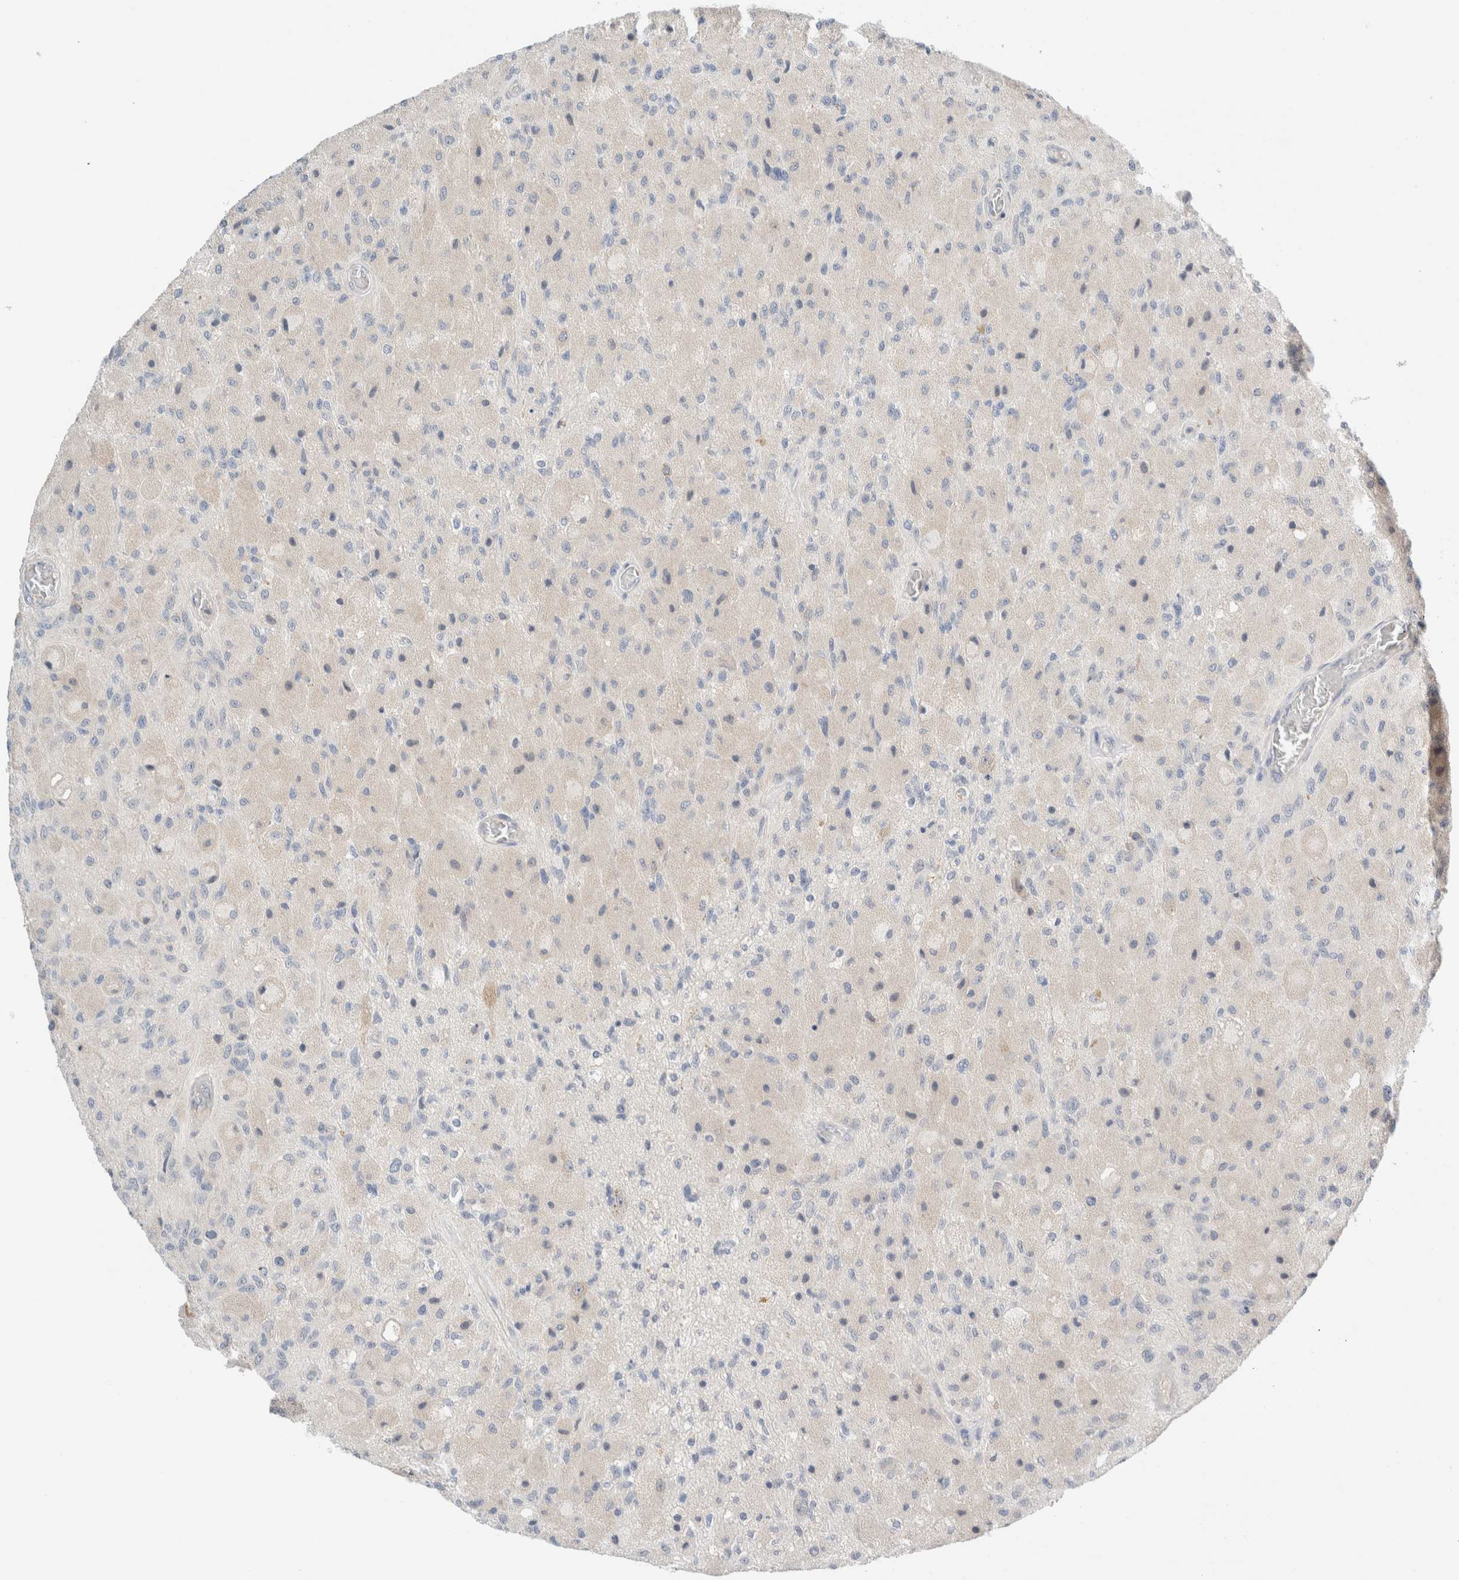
{"staining": {"intensity": "weak", "quantity": "<25%", "location": "cytoplasmic/membranous"}, "tissue": "glioma", "cell_type": "Tumor cells", "image_type": "cancer", "snomed": [{"axis": "morphology", "description": "Normal tissue, NOS"}, {"axis": "morphology", "description": "Glioma, malignant, High grade"}, {"axis": "topography", "description": "Cerebral cortex"}], "caption": "Immunohistochemical staining of human glioma demonstrates no significant staining in tumor cells. (Immunohistochemistry, brightfield microscopy, high magnification).", "gene": "SDR16C5", "patient": {"sex": "male", "age": 77}}